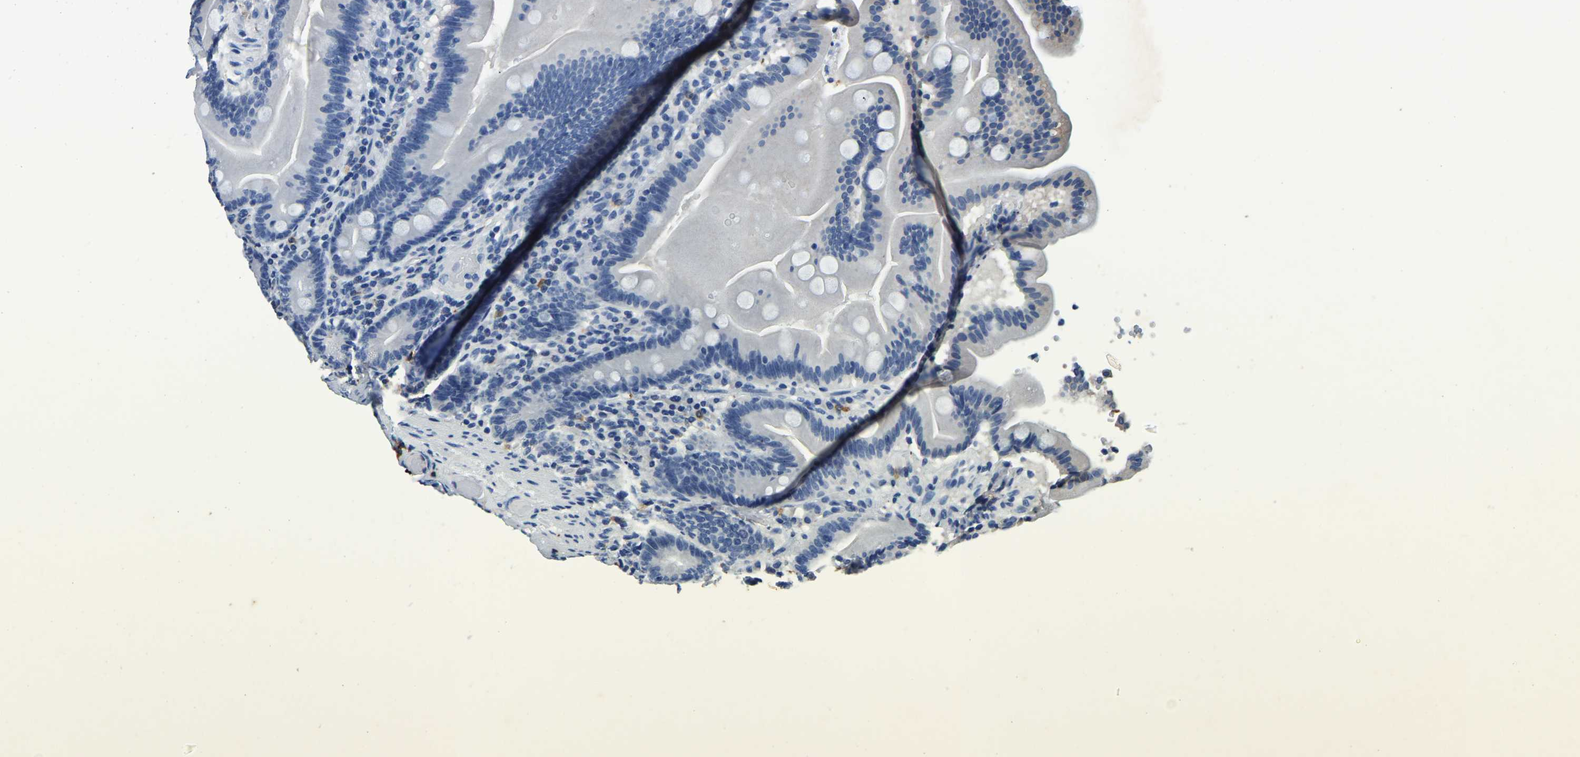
{"staining": {"intensity": "negative", "quantity": "none", "location": "none"}, "tissue": "duodenum", "cell_type": "Glandular cells", "image_type": "normal", "snomed": [{"axis": "morphology", "description": "Normal tissue, NOS"}, {"axis": "topography", "description": "Duodenum"}], "caption": "DAB immunohistochemical staining of normal human duodenum shows no significant expression in glandular cells.", "gene": "UBN2", "patient": {"sex": "male", "age": 54}}